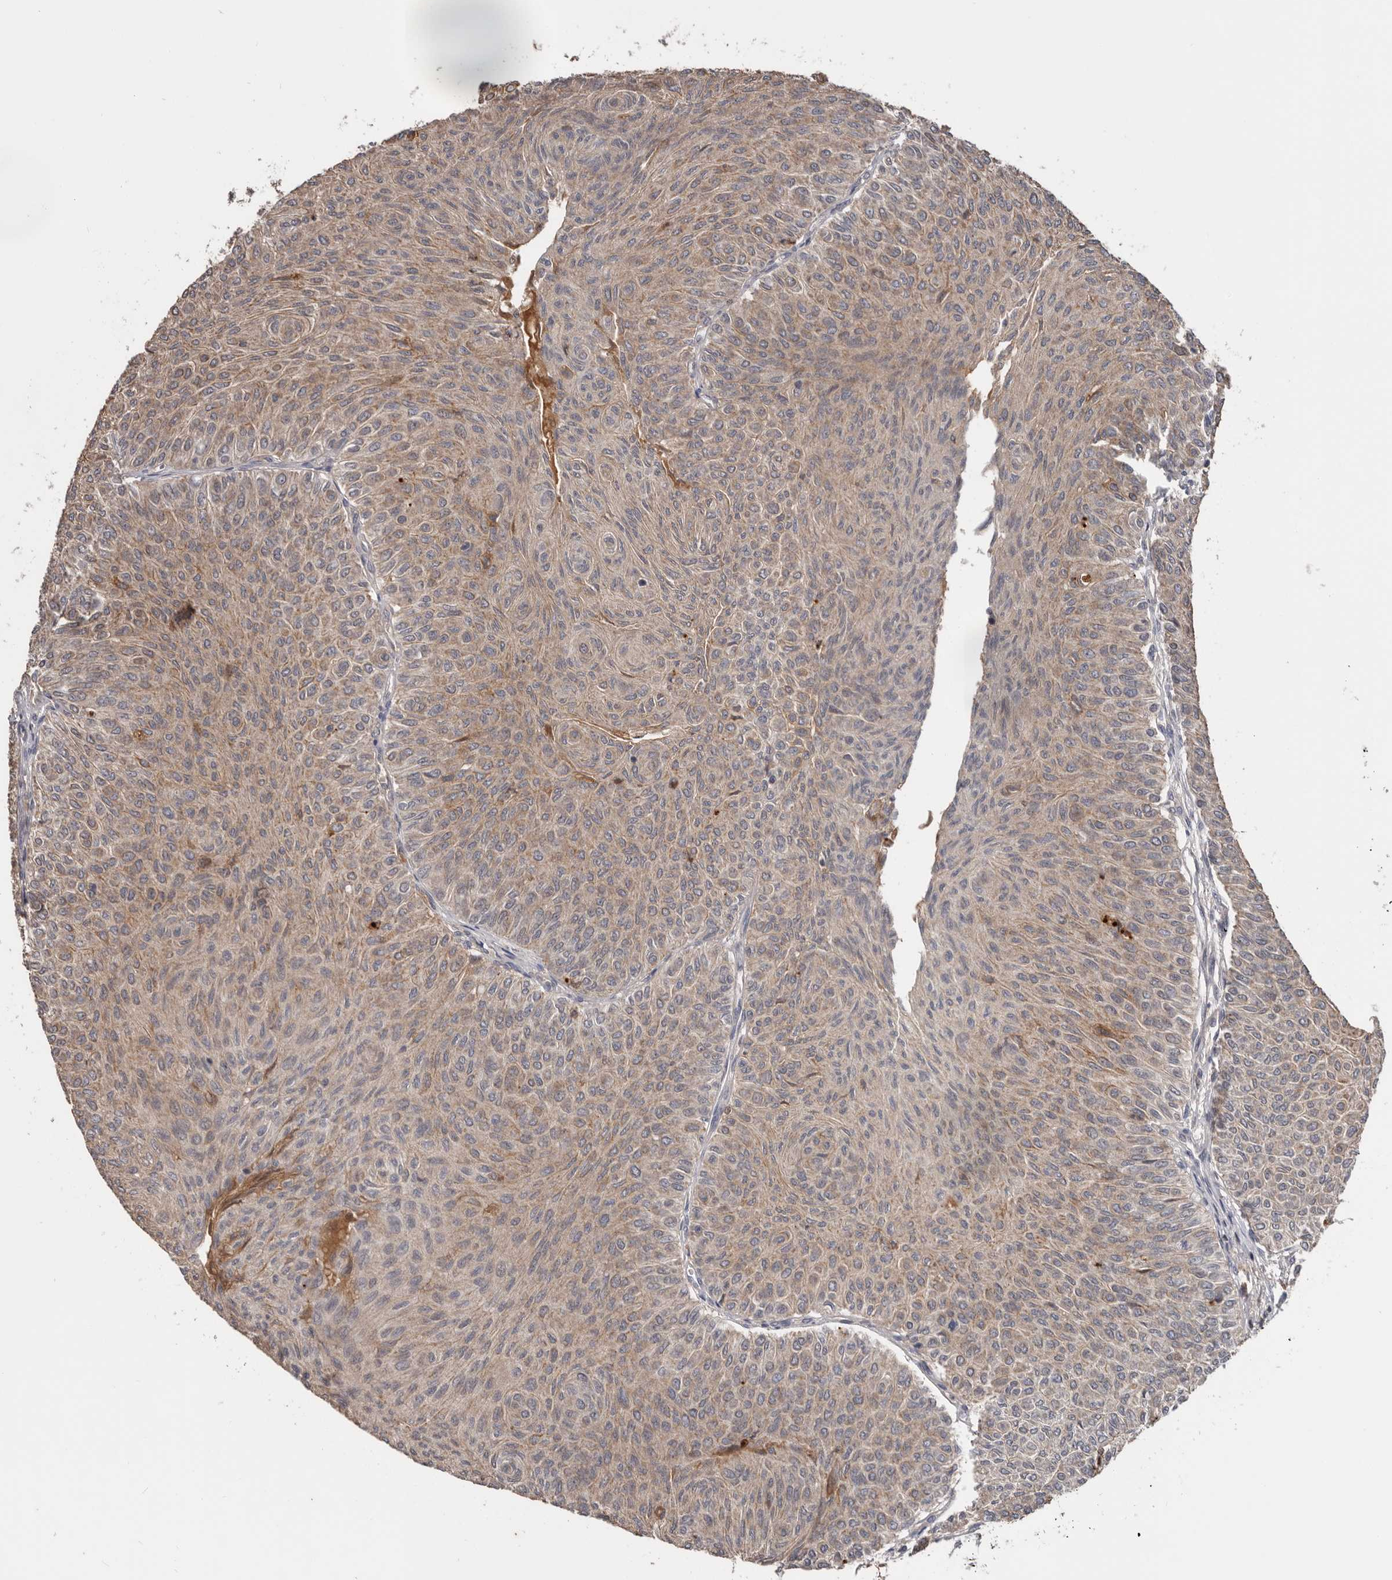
{"staining": {"intensity": "weak", "quantity": "25%-75%", "location": "cytoplasmic/membranous"}, "tissue": "urothelial cancer", "cell_type": "Tumor cells", "image_type": "cancer", "snomed": [{"axis": "morphology", "description": "Urothelial carcinoma, Low grade"}, {"axis": "topography", "description": "Urinary bladder"}], "caption": "High-magnification brightfield microscopy of low-grade urothelial carcinoma stained with DAB (3,3'-diaminobenzidine) (brown) and counterstained with hematoxylin (blue). tumor cells exhibit weak cytoplasmic/membranous staining is identified in approximately25%-75% of cells.", "gene": "NMUR1", "patient": {"sex": "male", "age": 78}}